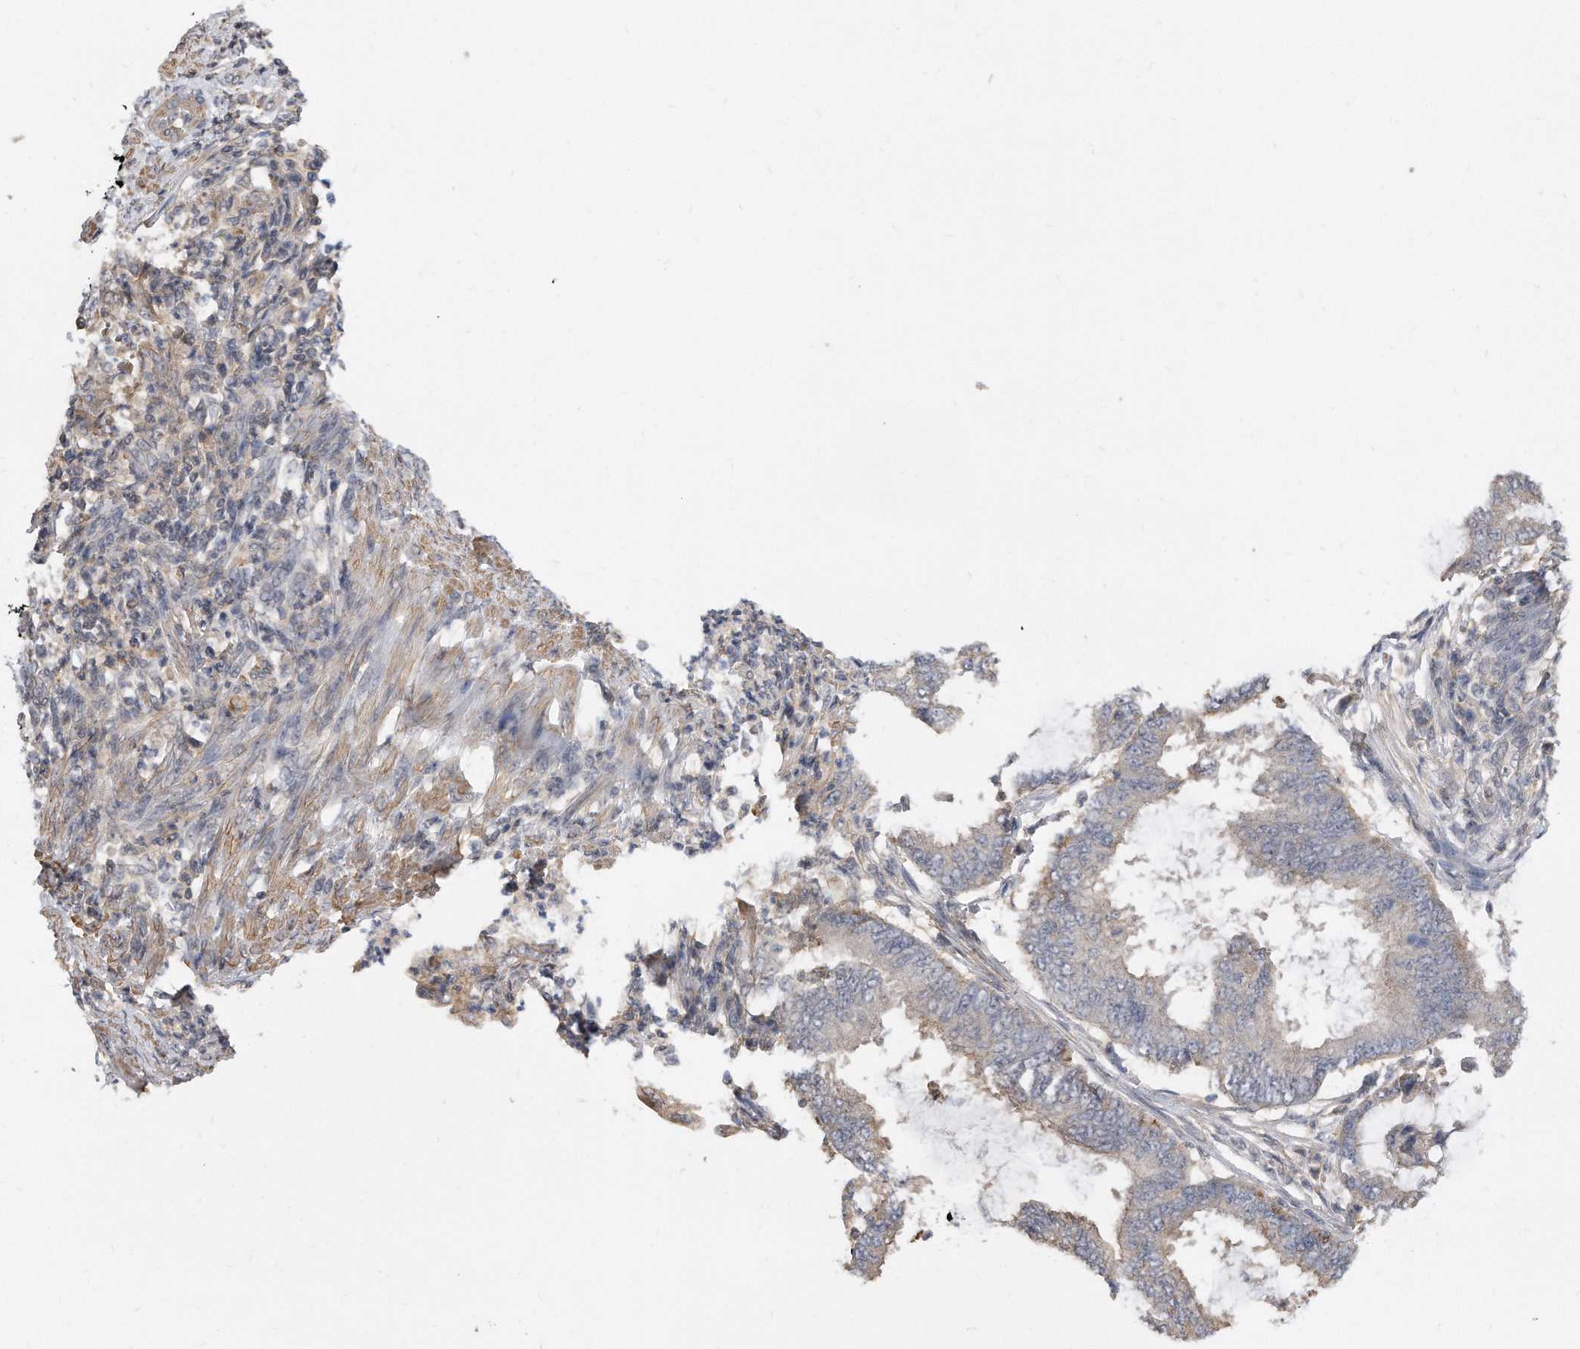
{"staining": {"intensity": "negative", "quantity": "none", "location": "none"}, "tissue": "endometrial cancer", "cell_type": "Tumor cells", "image_type": "cancer", "snomed": [{"axis": "morphology", "description": "Adenocarcinoma, NOS"}, {"axis": "topography", "description": "Endometrium"}], "caption": "Tumor cells are negative for brown protein staining in endometrial cancer (adenocarcinoma).", "gene": "TCP1", "patient": {"sex": "female", "age": 49}}